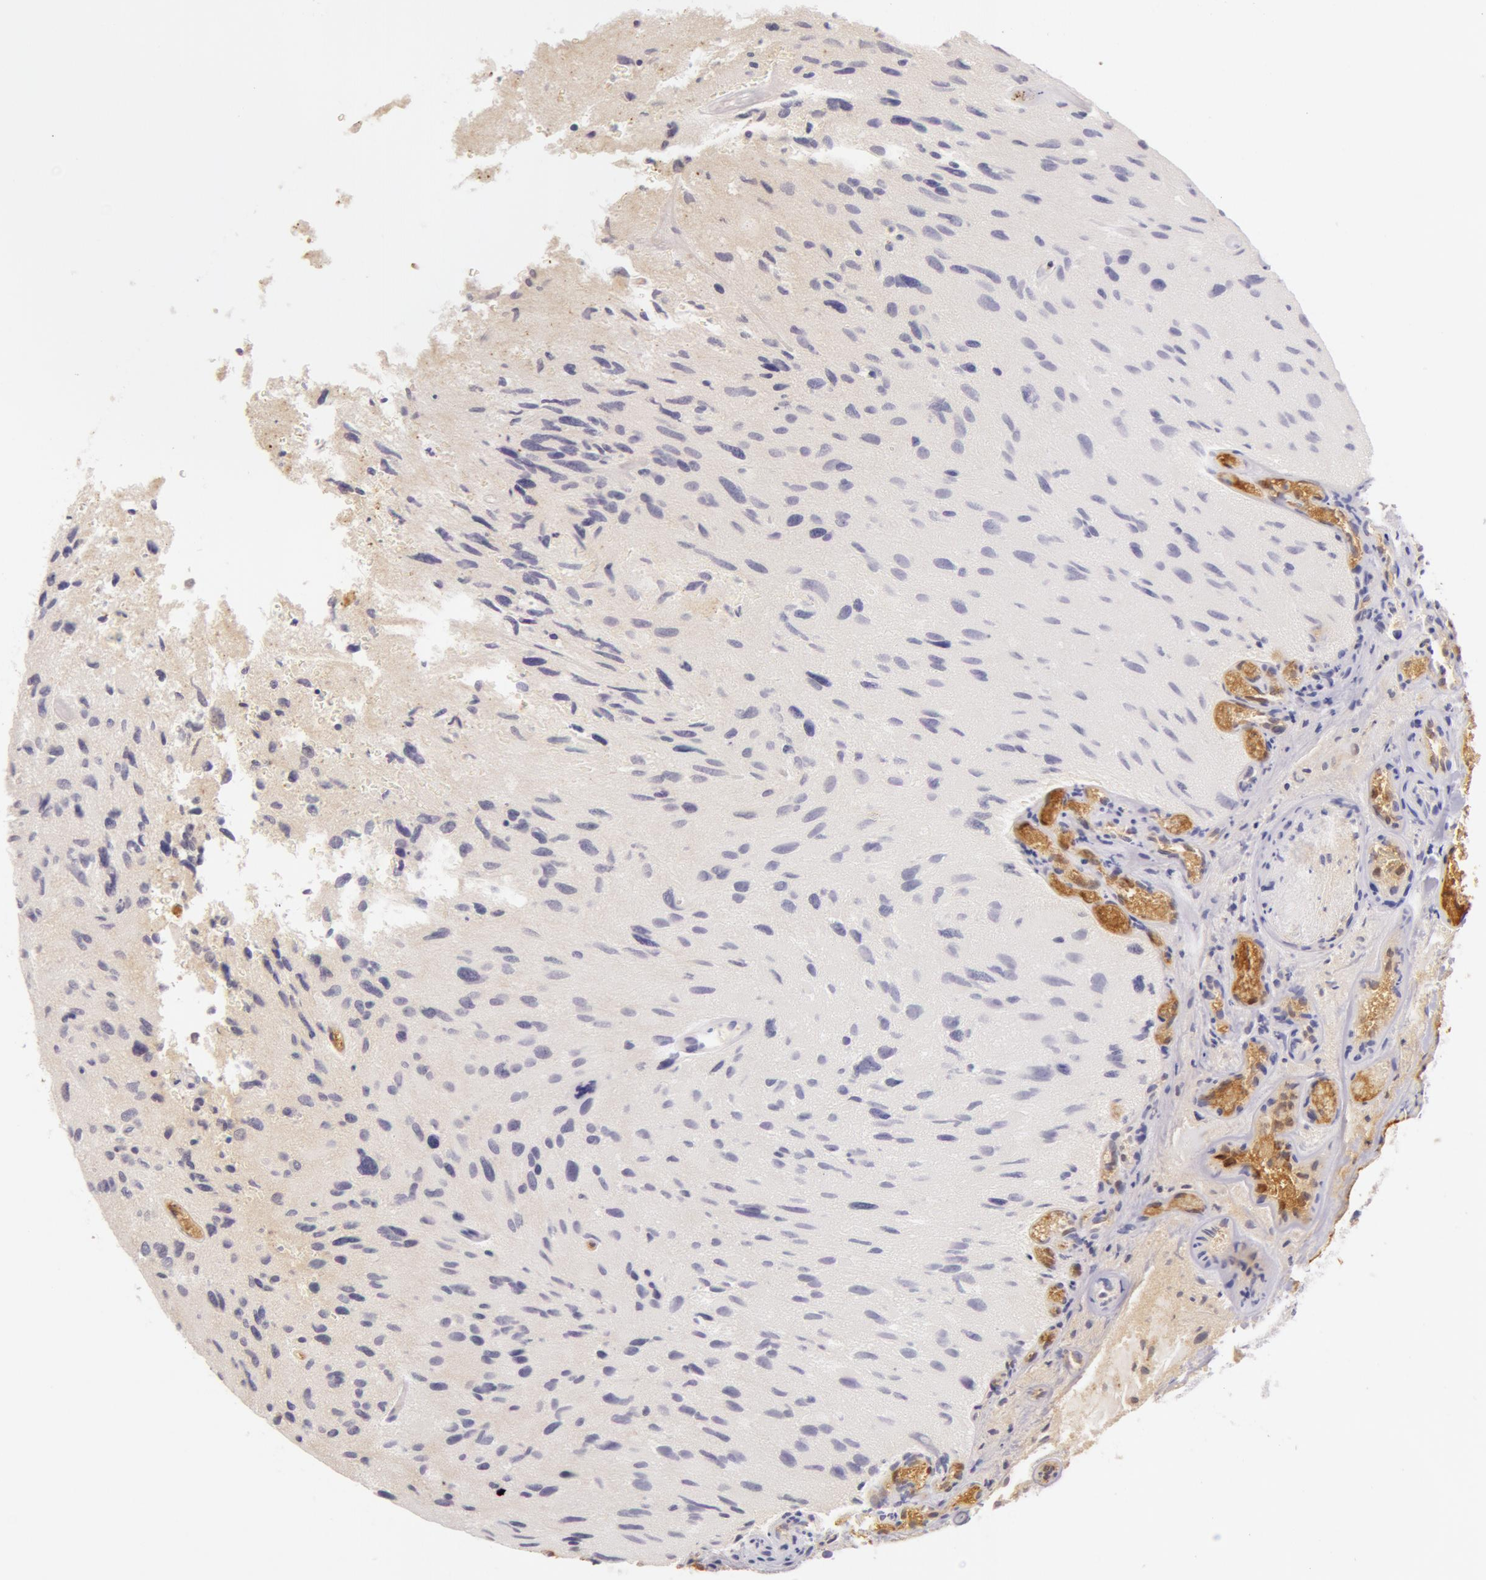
{"staining": {"intensity": "negative", "quantity": "none", "location": "none"}, "tissue": "glioma", "cell_type": "Tumor cells", "image_type": "cancer", "snomed": [{"axis": "morphology", "description": "Glioma, malignant, High grade"}, {"axis": "topography", "description": "Brain"}], "caption": "Immunohistochemistry (IHC) of human malignant glioma (high-grade) shows no staining in tumor cells.", "gene": "AHSG", "patient": {"sex": "male", "age": 69}}